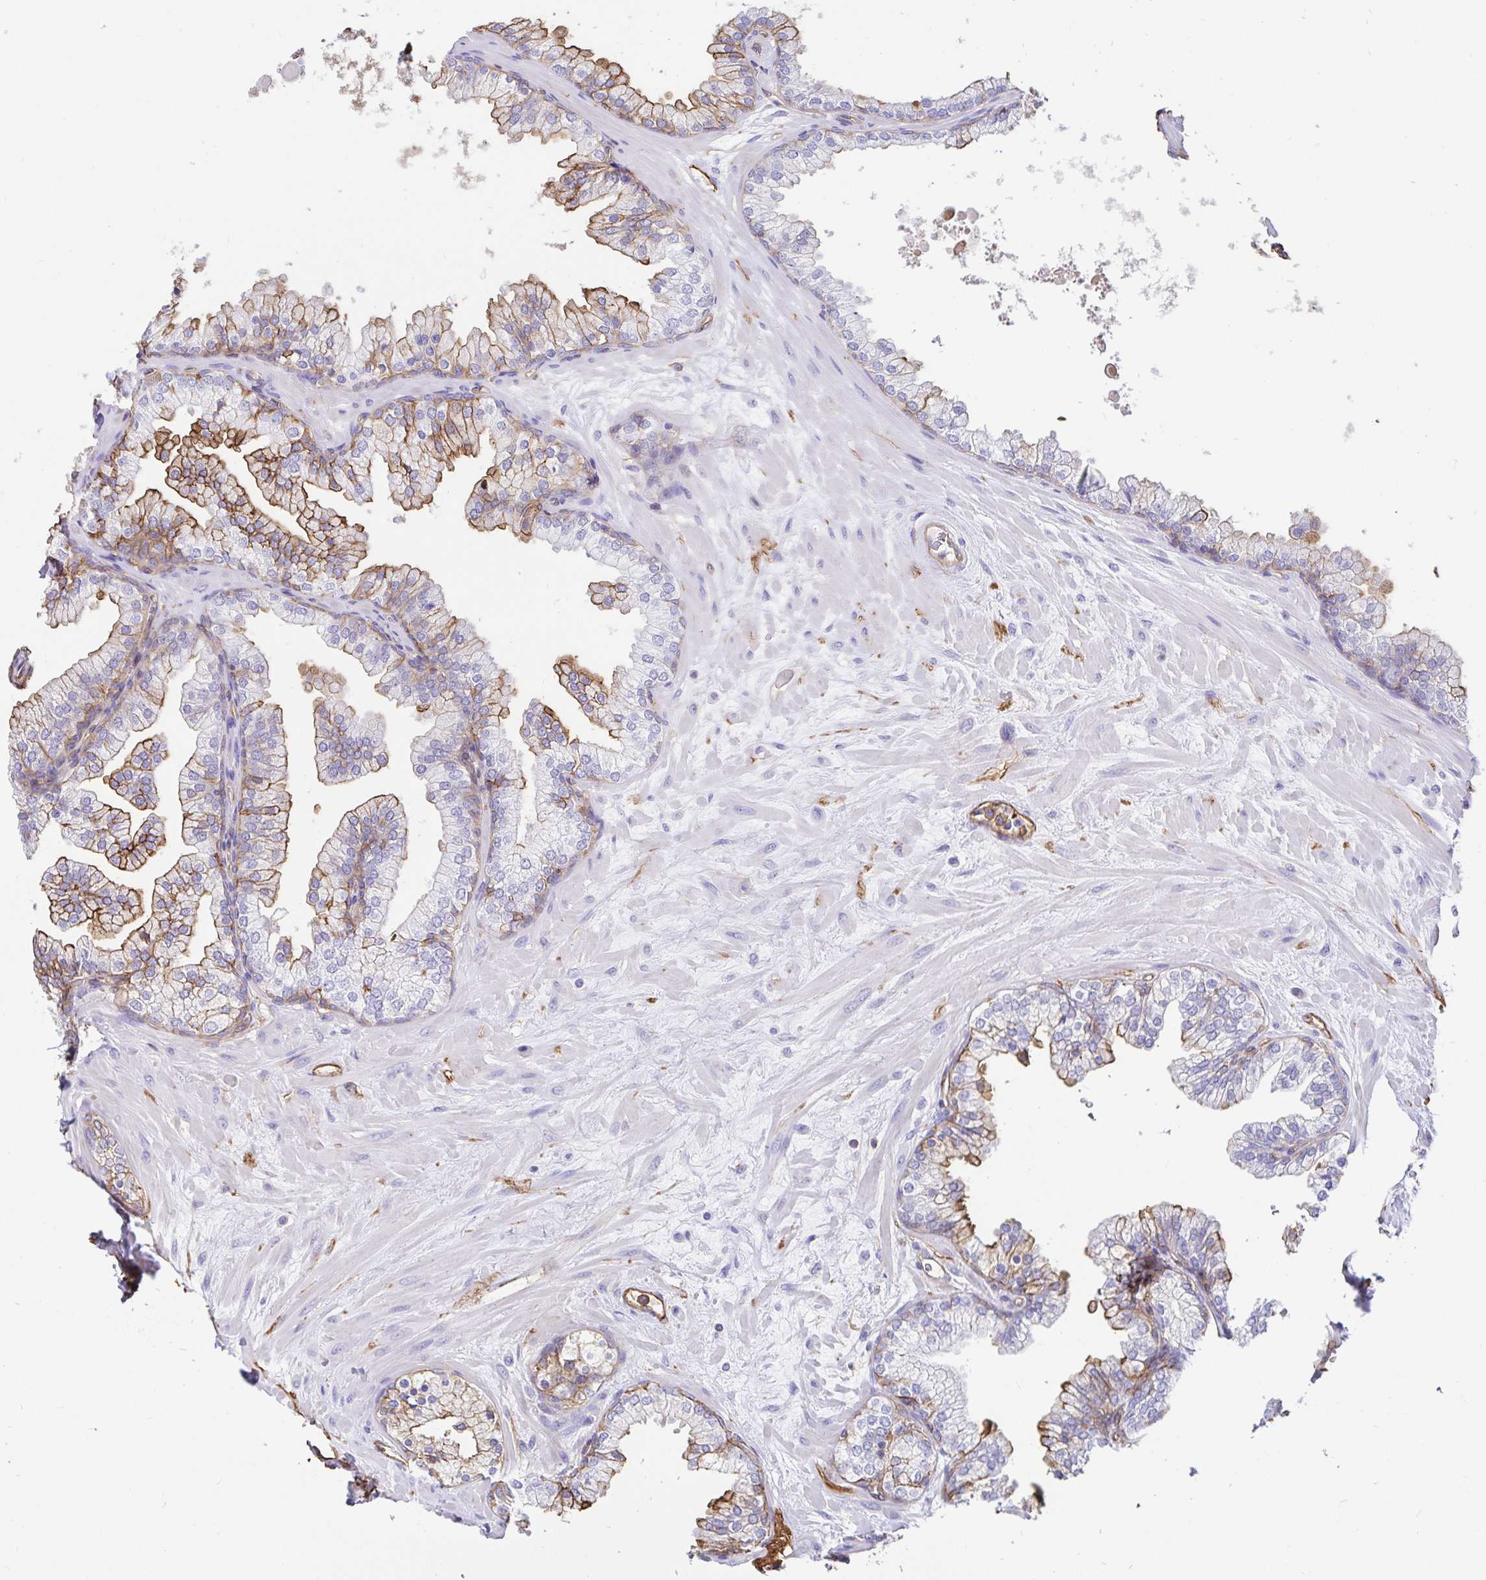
{"staining": {"intensity": "strong", "quantity": "25%-75%", "location": "cytoplasmic/membranous"}, "tissue": "prostate", "cell_type": "Glandular cells", "image_type": "normal", "snomed": [{"axis": "morphology", "description": "Normal tissue, NOS"}, {"axis": "topography", "description": "Prostate"}, {"axis": "topography", "description": "Peripheral nerve tissue"}], "caption": "Immunohistochemistry (IHC) of benign prostate demonstrates high levels of strong cytoplasmic/membranous positivity in about 25%-75% of glandular cells. (DAB = brown stain, brightfield microscopy at high magnification).", "gene": "ANXA2", "patient": {"sex": "male", "age": 61}}